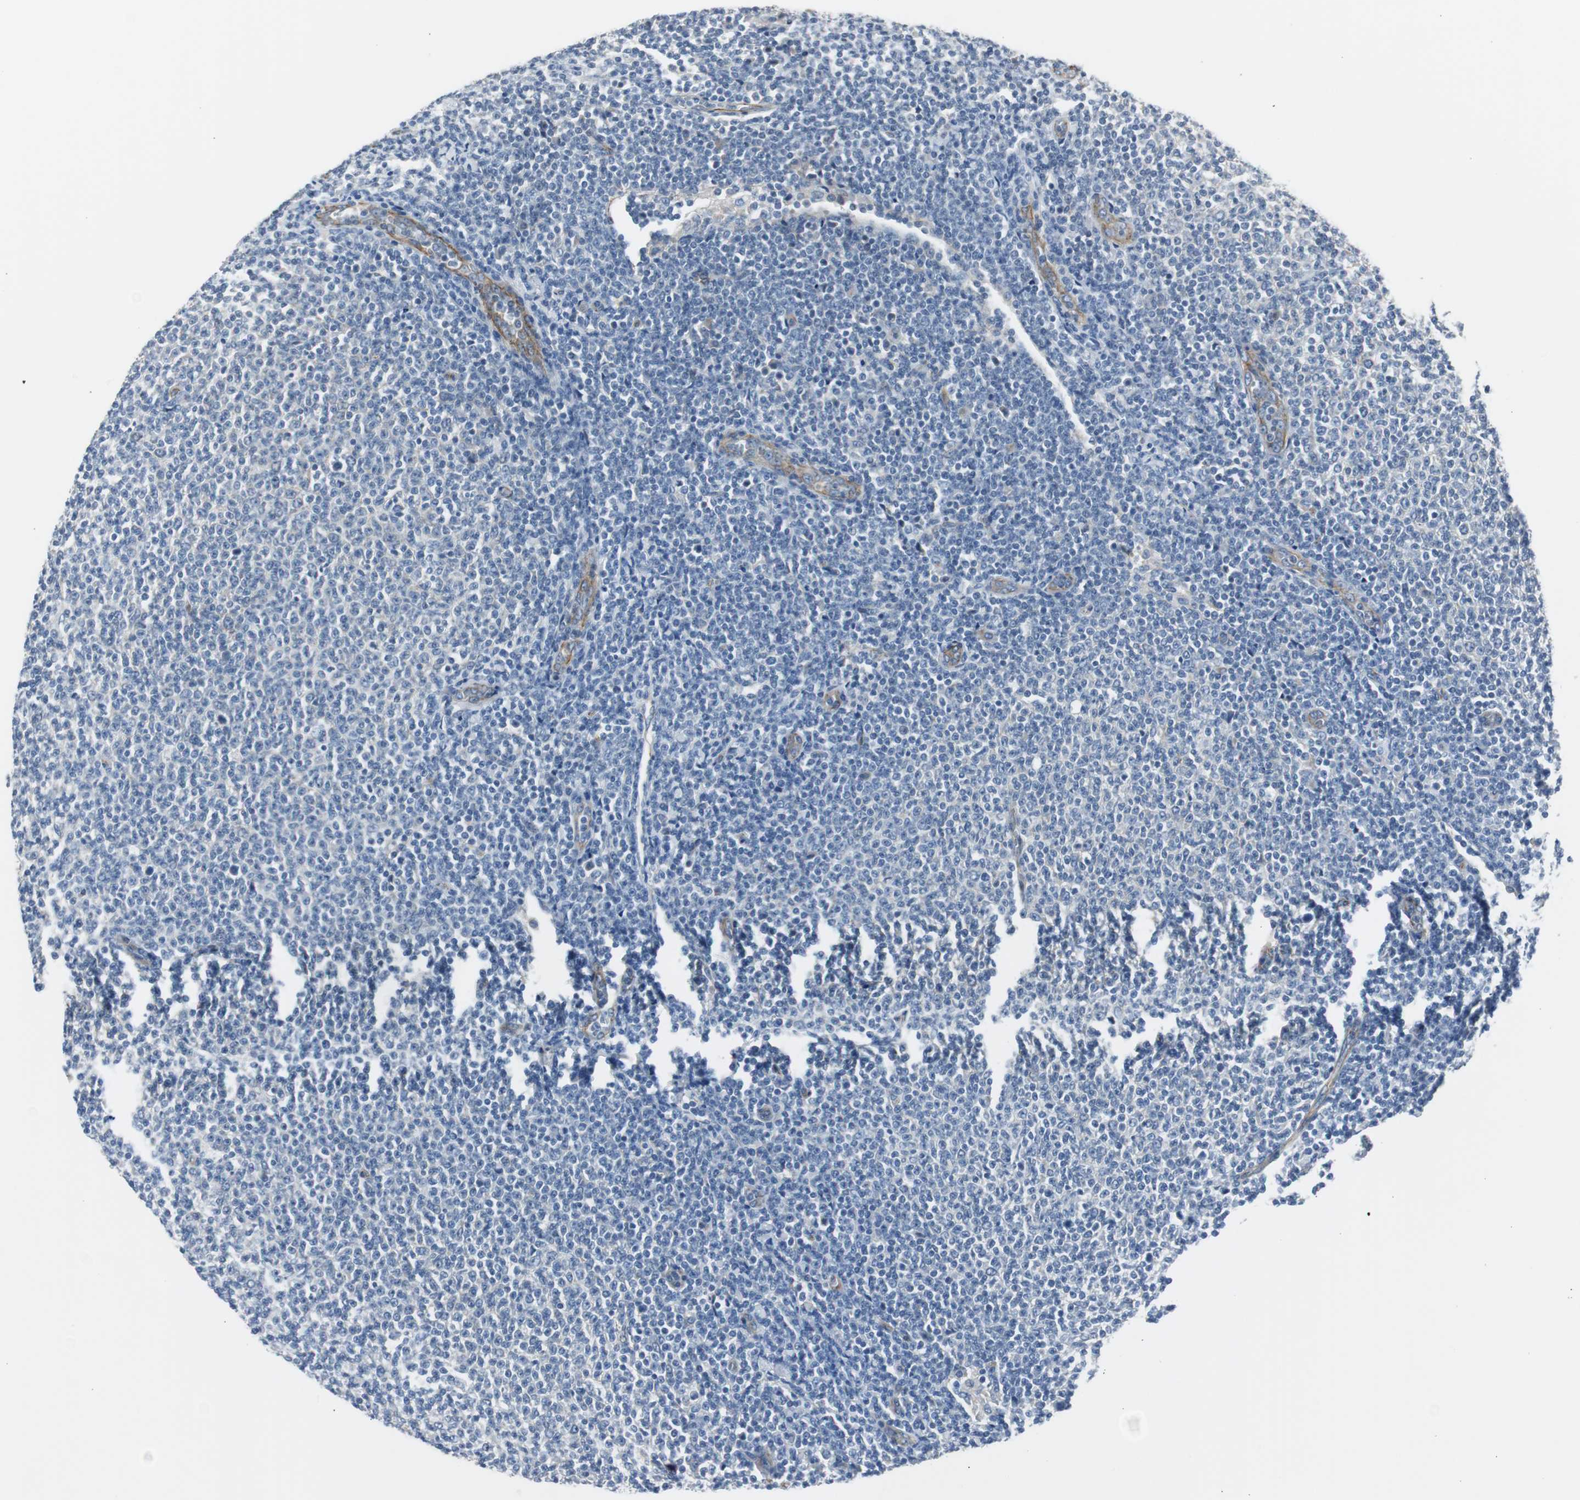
{"staining": {"intensity": "negative", "quantity": "none", "location": "none"}, "tissue": "lymphoma", "cell_type": "Tumor cells", "image_type": "cancer", "snomed": [{"axis": "morphology", "description": "Malignant lymphoma, non-Hodgkin's type, Low grade"}, {"axis": "topography", "description": "Lymph node"}], "caption": "High power microscopy image of an immunohistochemistry photomicrograph of lymphoma, revealing no significant expression in tumor cells.", "gene": "STXBP4", "patient": {"sex": "male", "age": 66}}